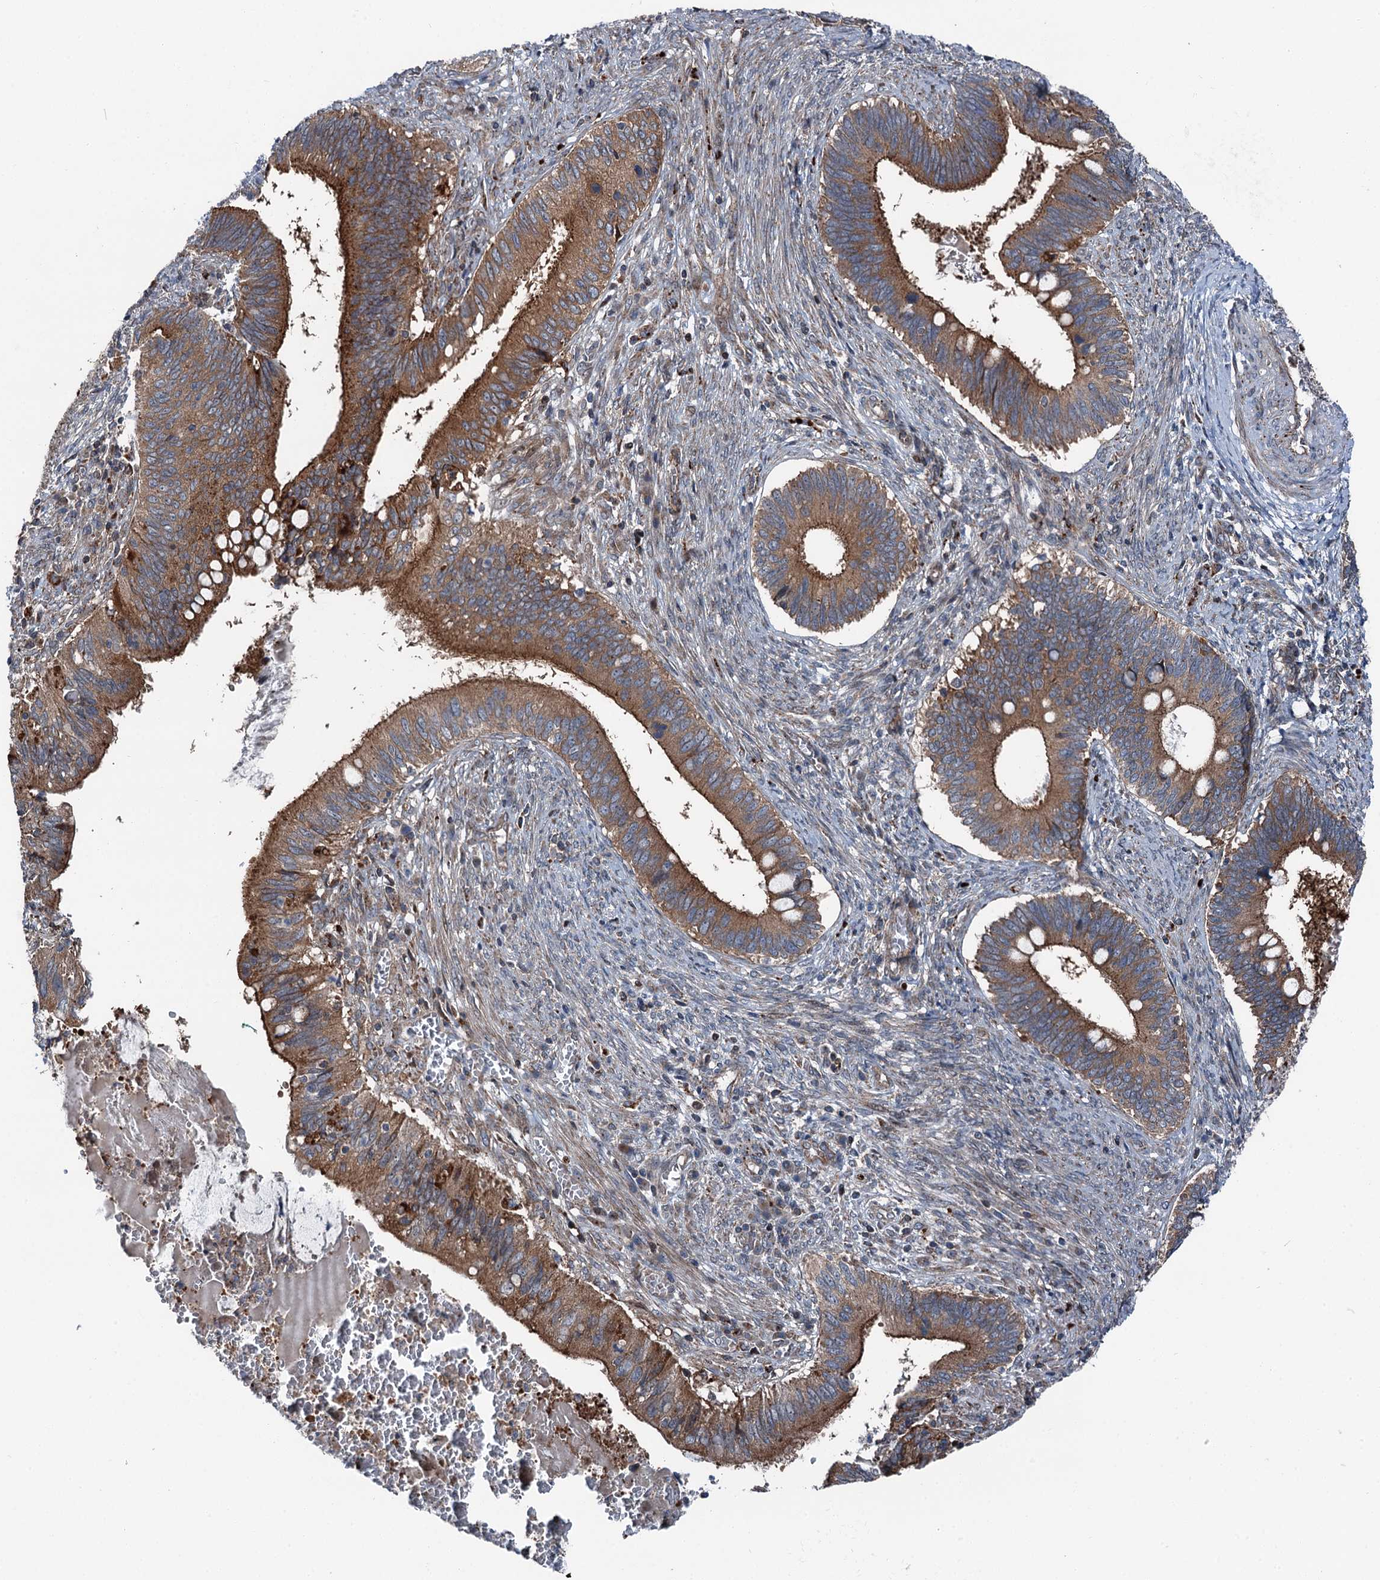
{"staining": {"intensity": "moderate", "quantity": ">75%", "location": "cytoplasmic/membranous"}, "tissue": "cervical cancer", "cell_type": "Tumor cells", "image_type": "cancer", "snomed": [{"axis": "morphology", "description": "Adenocarcinoma, NOS"}, {"axis": "topography", "description": "Cervix"}], "caption": "A brown stain shows moderate cytoplasmic/membranous staining of a protein in adenocarcinoma (cervical) tumor cells. (DAB IHC with brightfield microscopy, high magnification).", "gene": "POLR1D", "patient": {"sex": "female", "age": 42}}